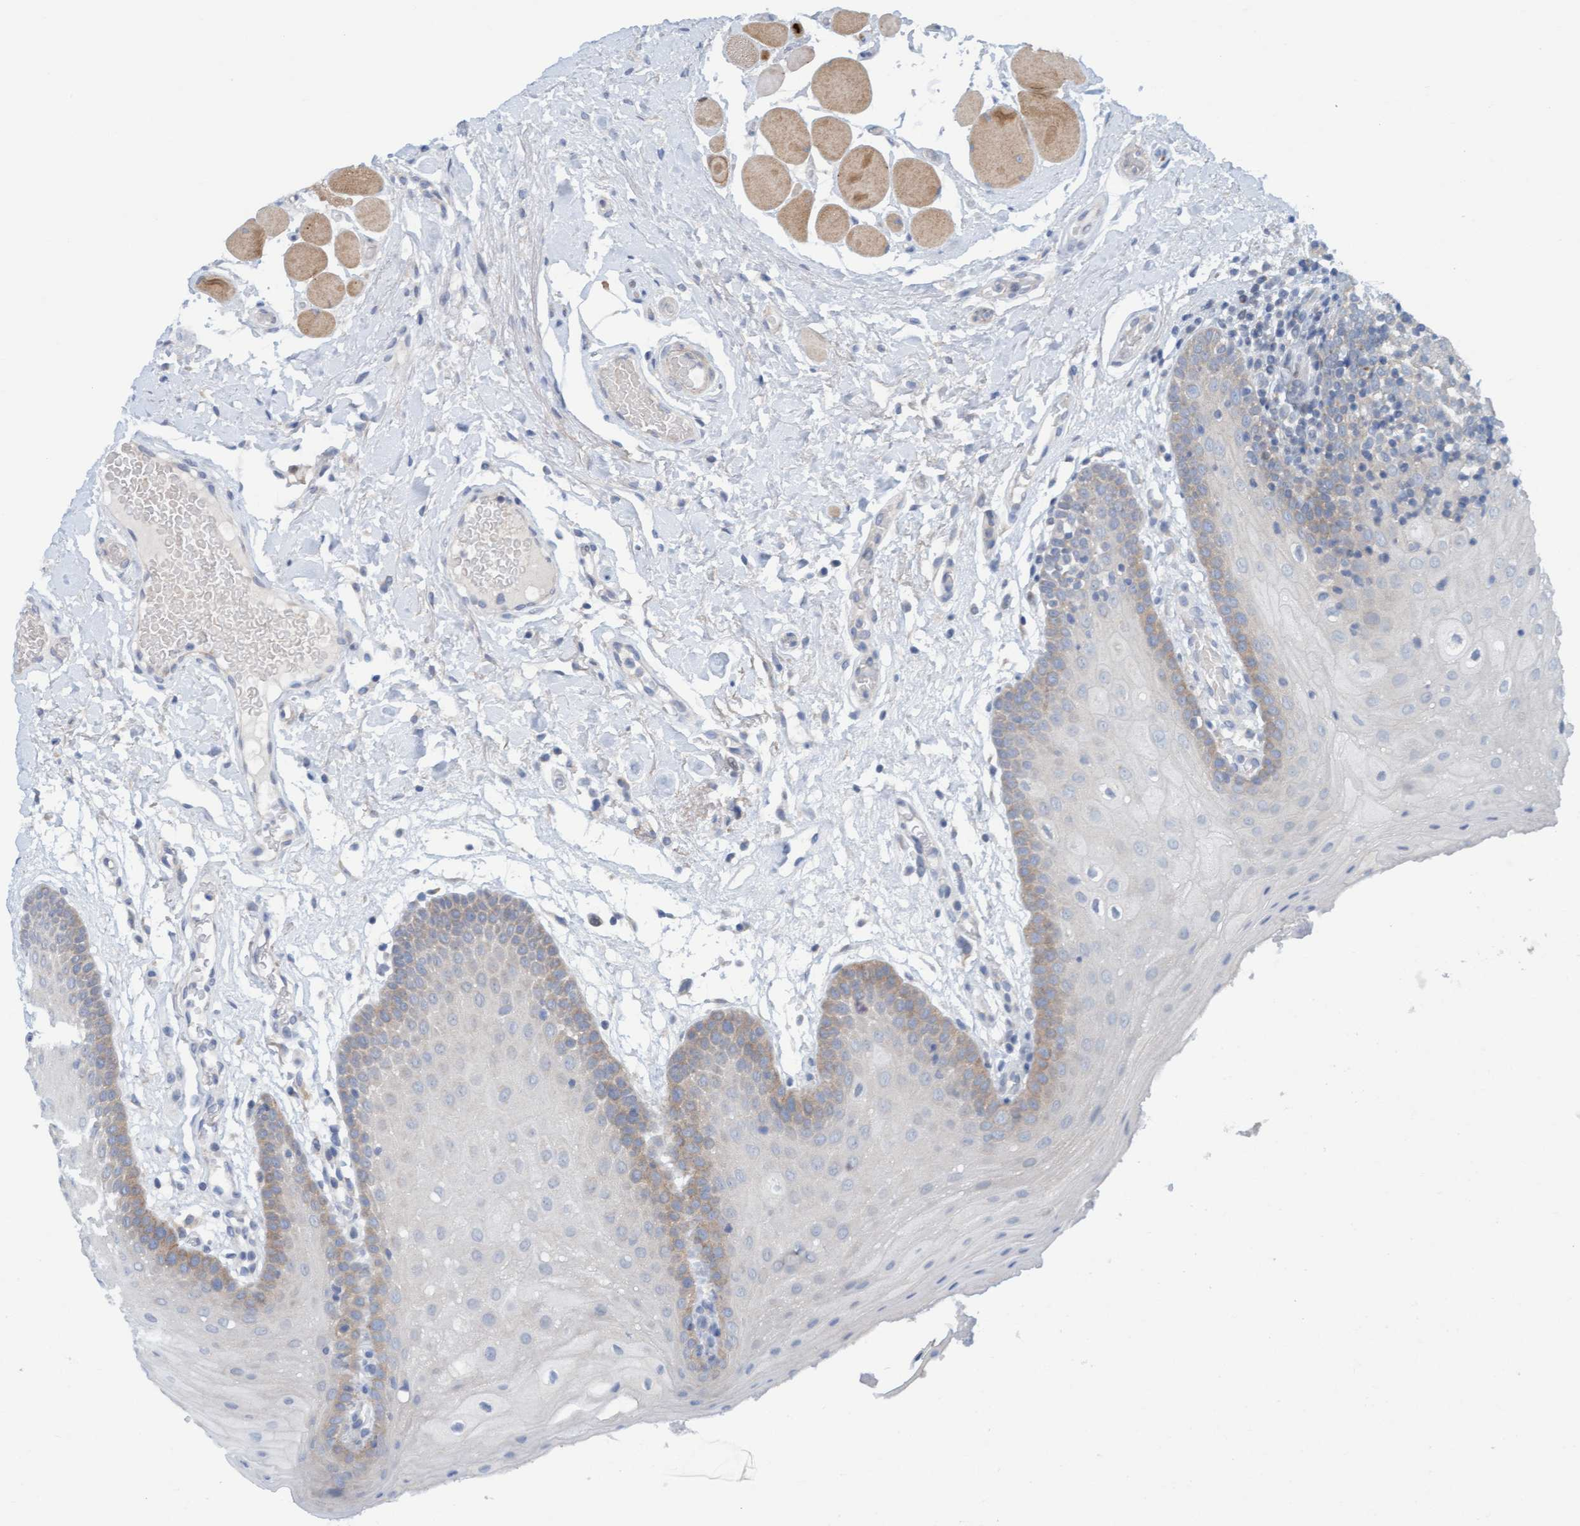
{"staining": {"intensity": "moderate", "quantity": "<25%", "location": "cytoplasmic/membranous"}, "tissue": "oral mucosa", "cell_type": "Squamous epithelial cells", "image_type": "normal", "snomed": [{"axis": "morphology", "description": "Normal tissue, NOS"}, {"axis": "morphology", "description": "Squamous cell carcinoma, NOS"}, {"axis": "topography", "description": "Oral tissue"}, {"axis": "topography", "description": "Head-Neck"}], "caption": "Protein staining of unremarkable oral mucosa reveals moderate cytoplasmic/membranous staining in about <25% of squamous epithelial cells. The protein is stained brown, and the nuclei are stained in blue (DAB IHC with brightfield microscopy, high magnification).", "gene": "KLHL25", "patient": {"sex": "male", "age": 71}}